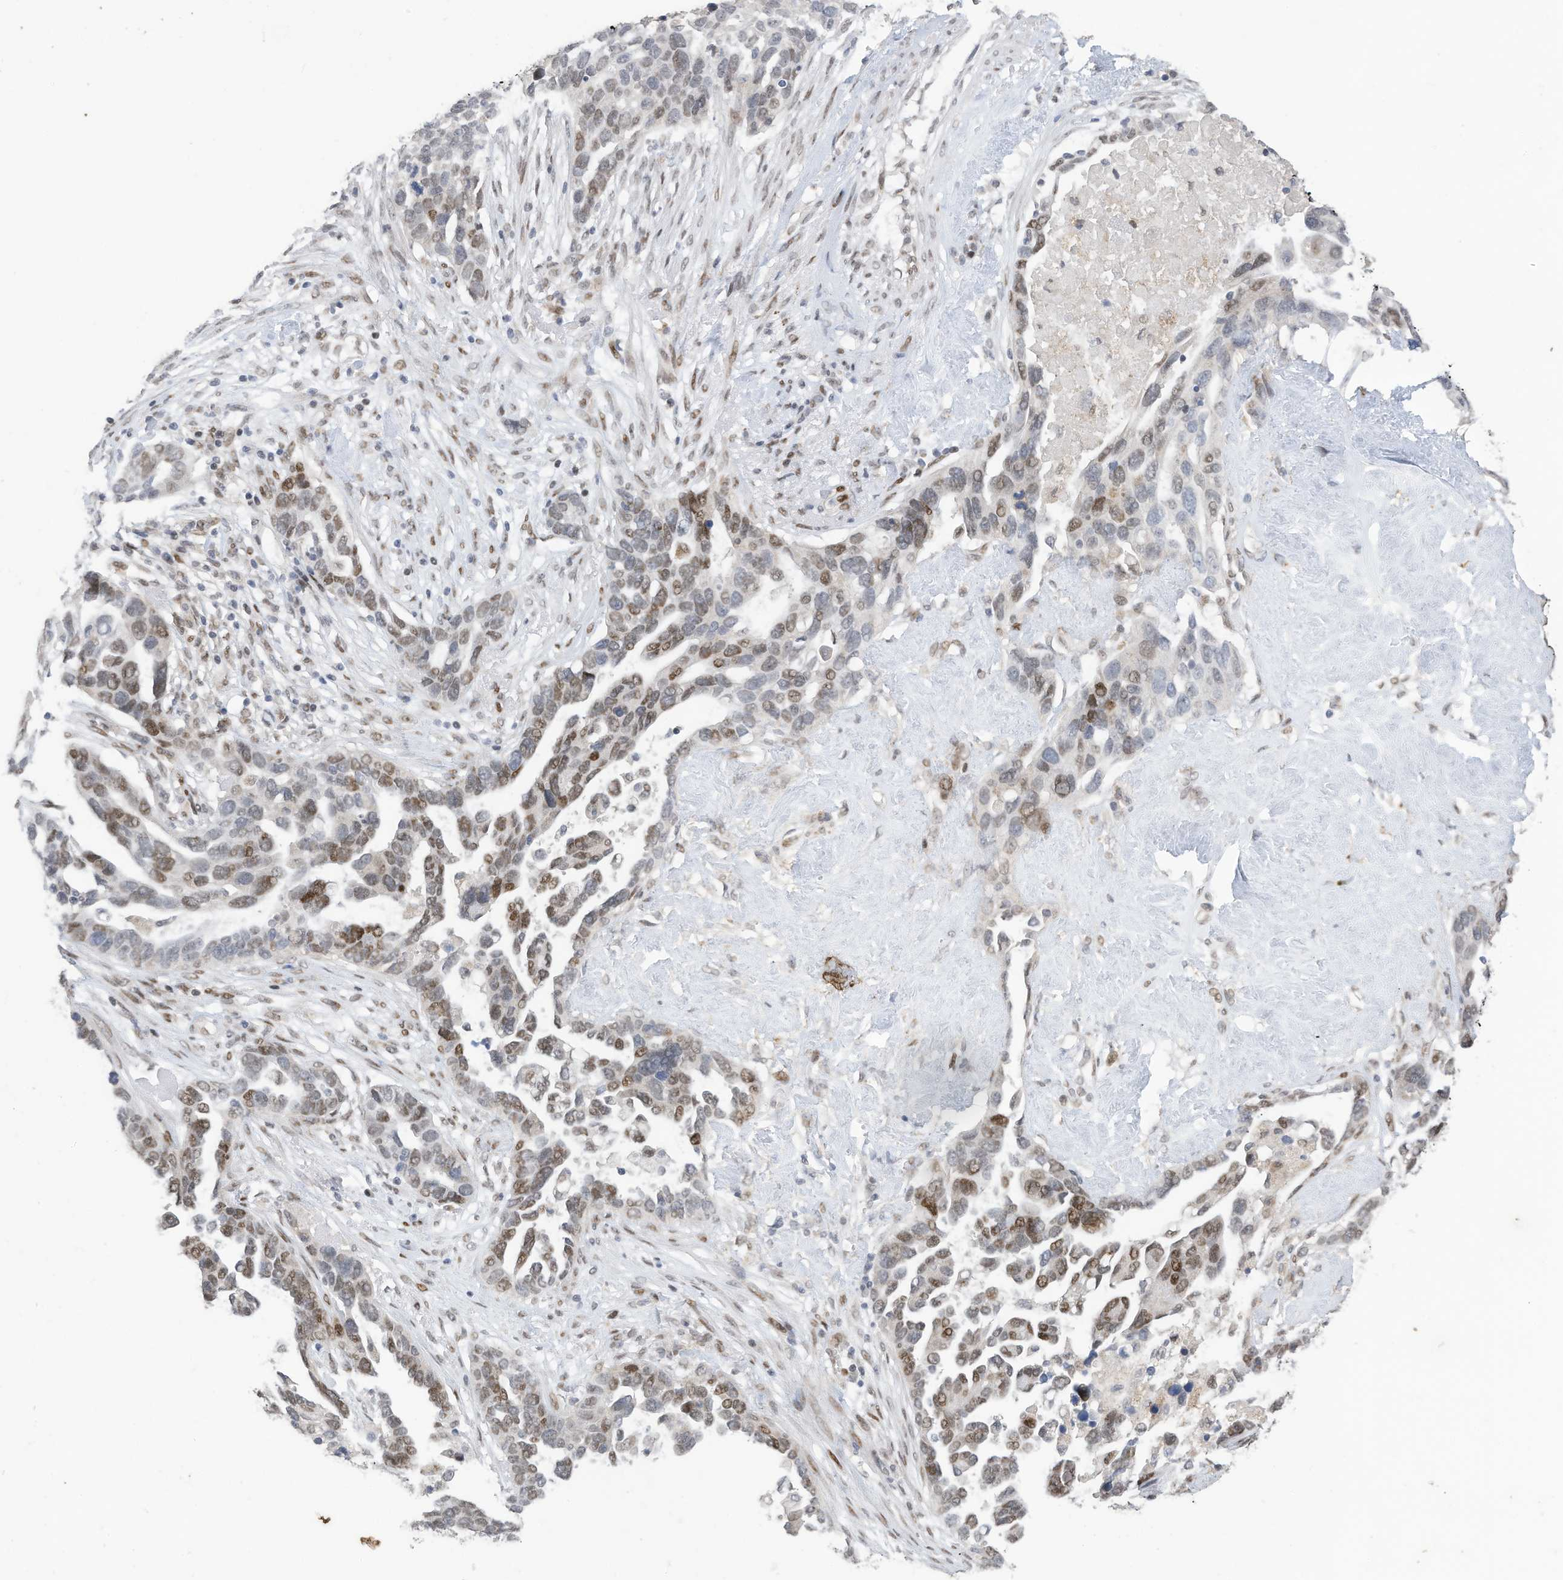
{"staining": {"intensity": "moderate", "quantity": "25%-75%", "location": "nuclear"}, "tissue": "ovarian cancer", "cell_type": "Tumor cells", "image_type": "cancer", "snomed": [{"axis": "morphology", "description": "Cystadenocarcinoma, serous, NOS"}, {"axis": "topography", "description": "Ovary"}], "caption": "Human ovarian cancer stained with a brown dye demonstrates moderate nuclear positive staining in approximately 25%-75% of tumor cells.", "gene": "RABL3", "patient": {"sex": "female", "age": 54}}